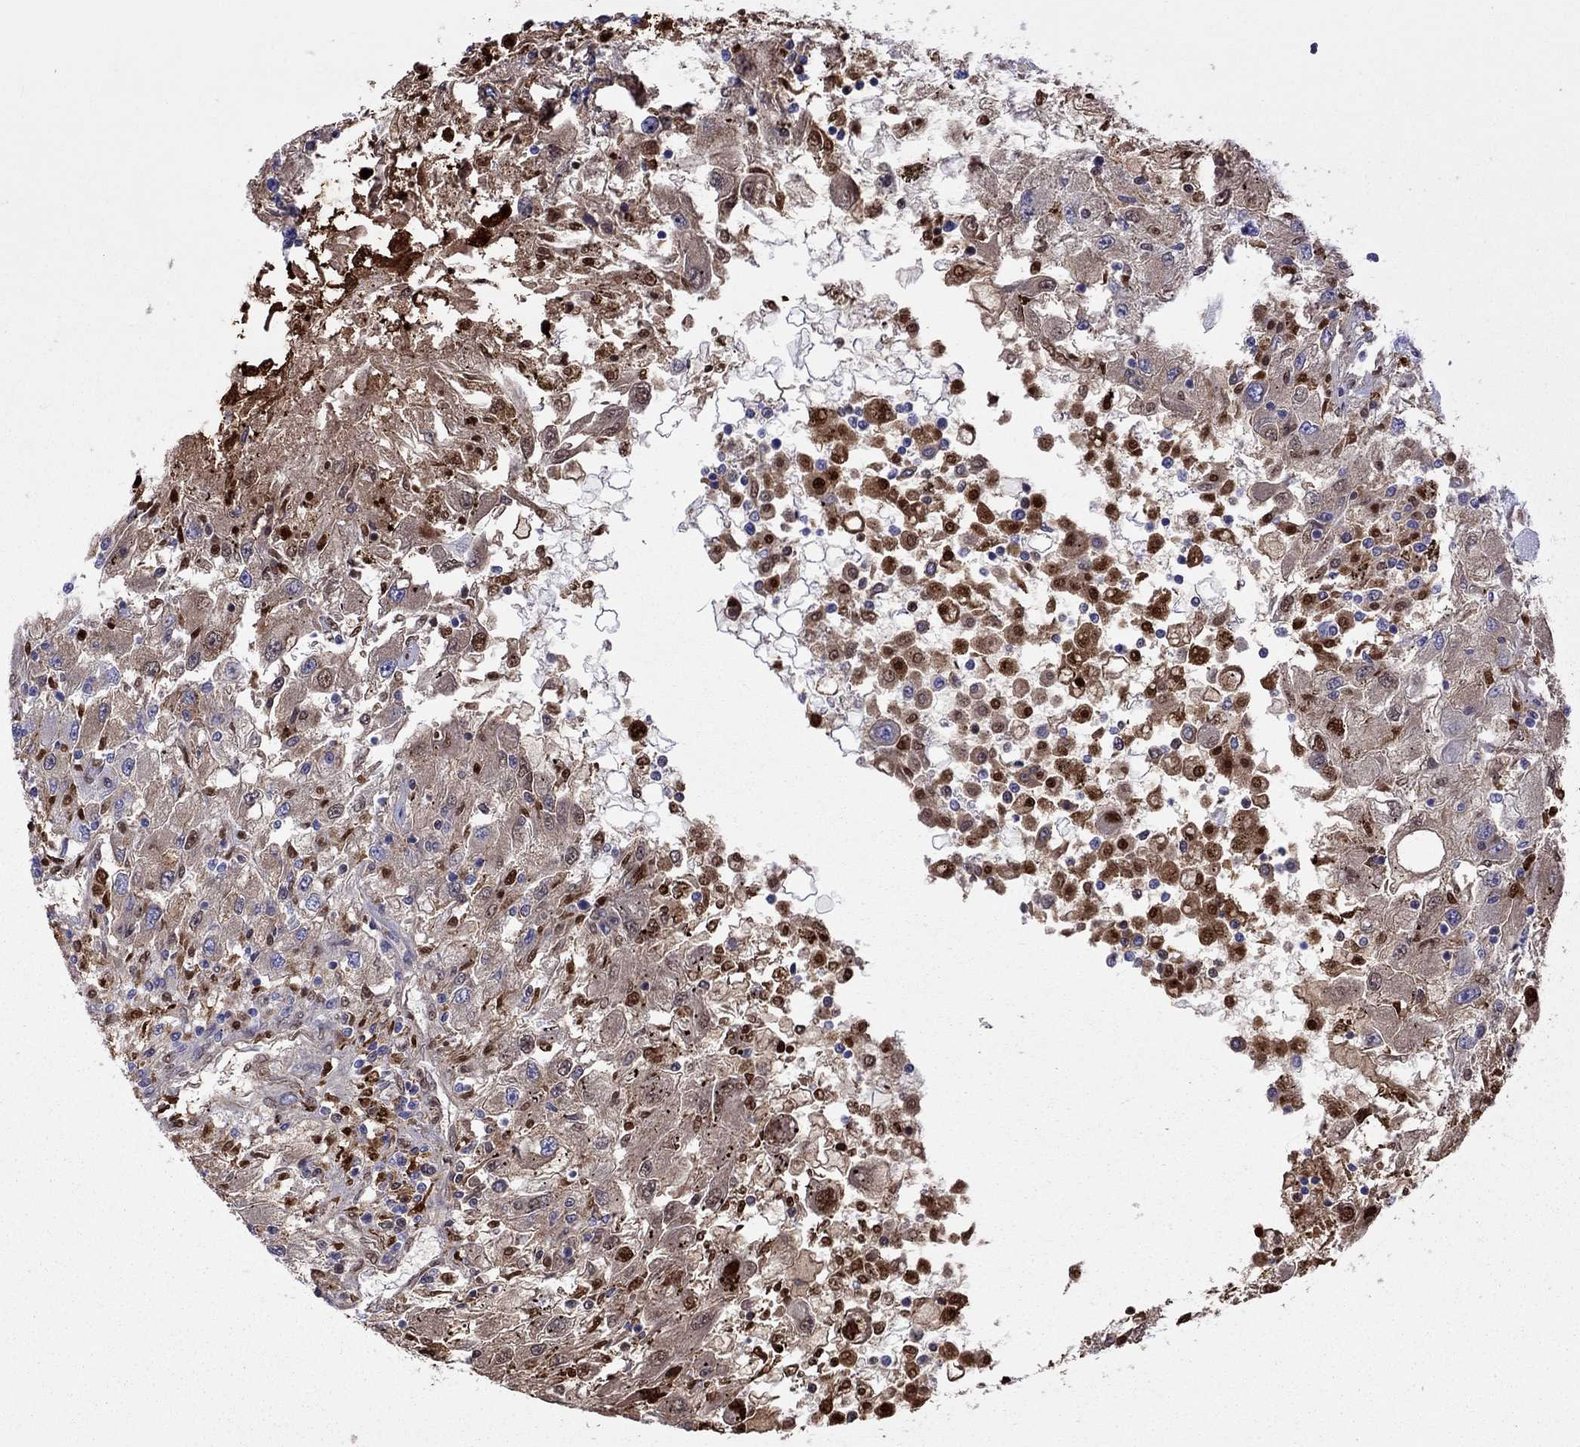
{"staining": {"intensity": "moderate", "quantity": "<25%", "location": "cytoplasmic/membranous,nuclear"}, "tissue": "renal cancer", "cell_type": "Tumor cells", "image_type": "cancer", "snomed": [{"axis": "morphology", "description": "Adenocarcinoma, NOS"}, {"axis": "topography", "description": "Kidney"}], "caption": "This is an image of IHC staining of renal cancer, which shows moderate staining in the cytoplasmic/membranous and nuclear of tumor cells.", "gene": "SERPINA3", "patient": {"sex": "female", "age": 67}}